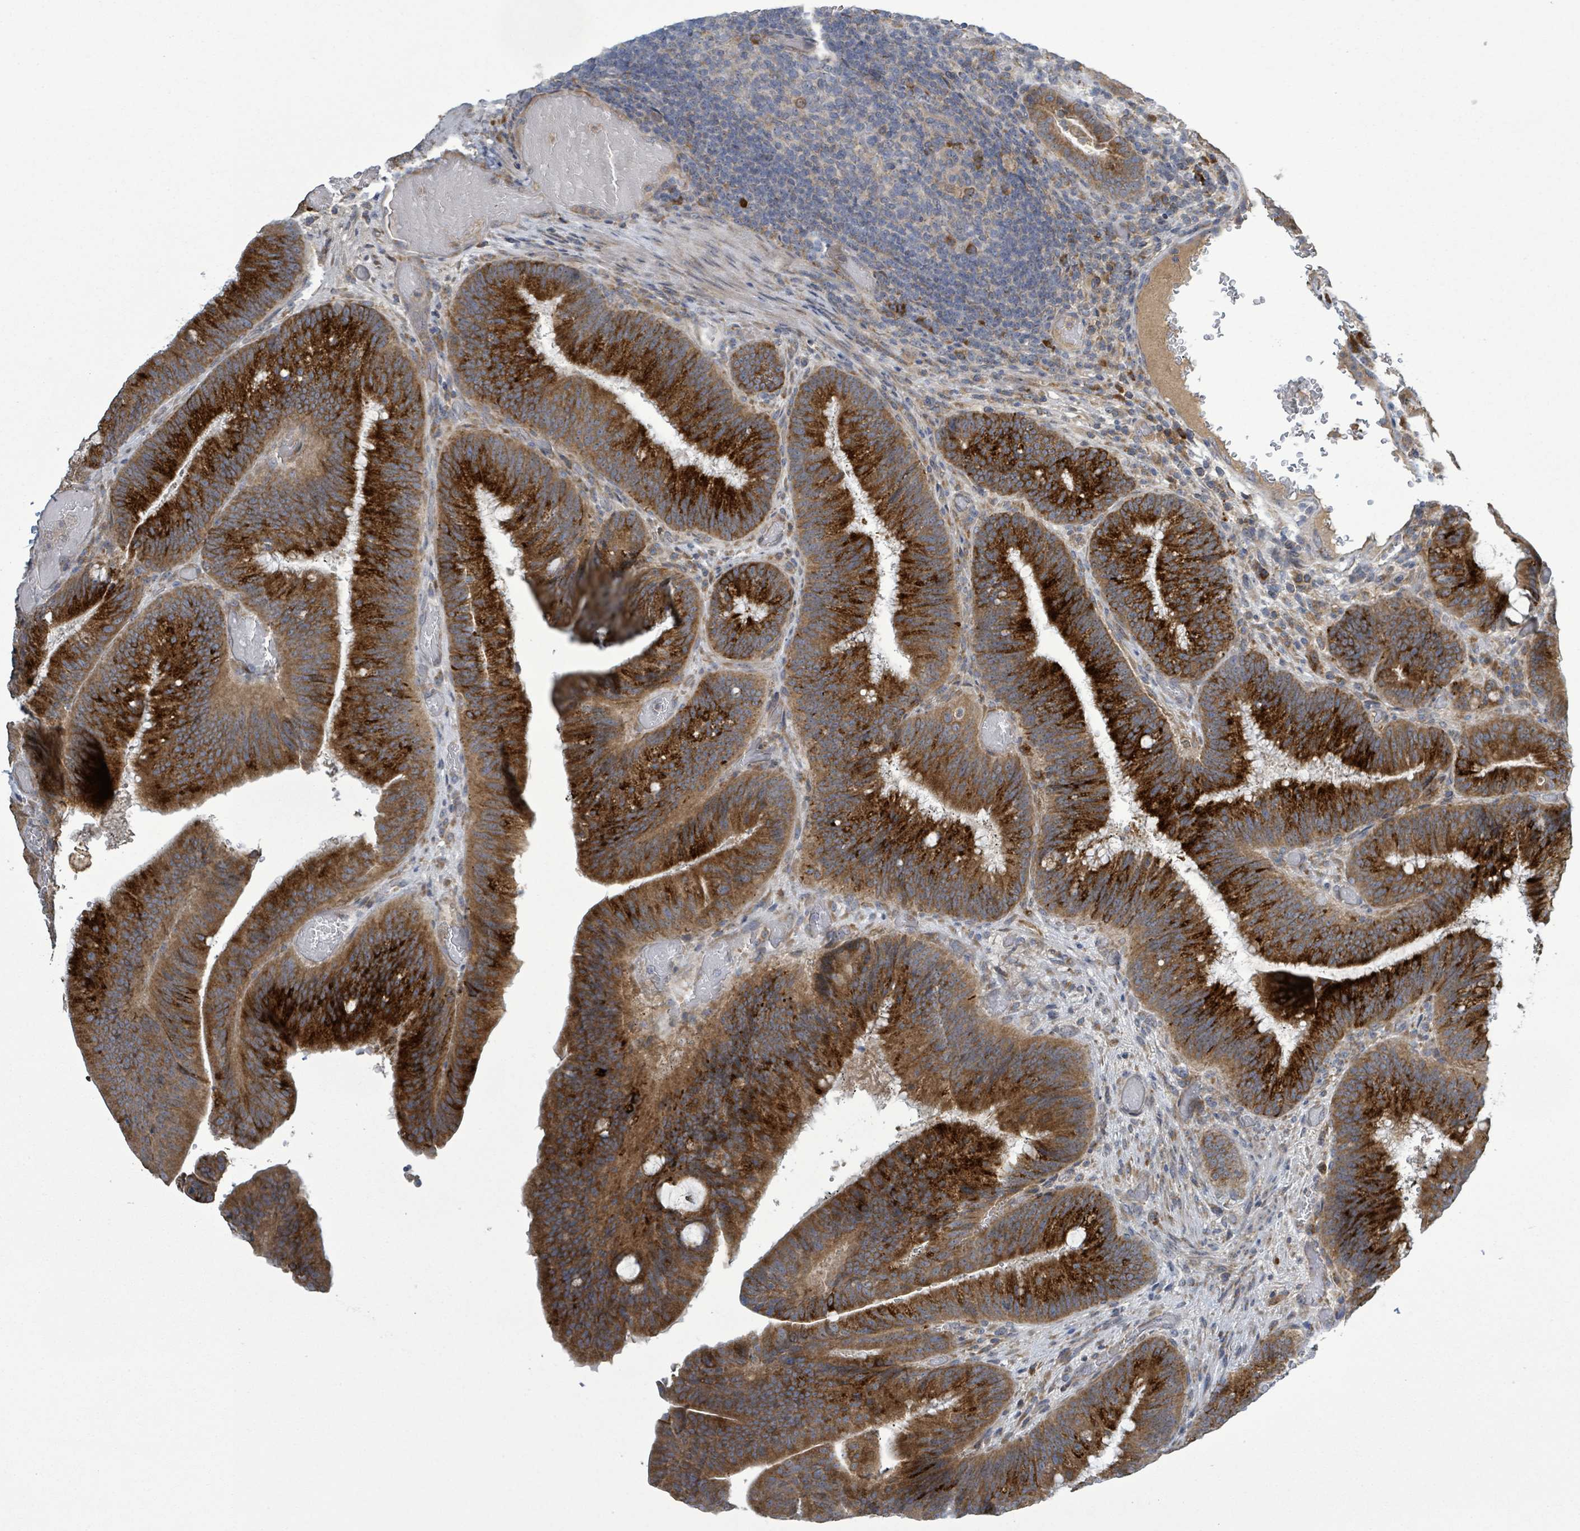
{"staining": {"intensity": "strong", "quantity": ">75%", "location": "cytoplasmic/membranous"}, "tissue": "colorectal cancer", "cell_type": "Tumor cells", "image_type": "cancer", "snomed": [{"axis": "morphology", "description": "Adenocarcinoma, NOS"}, {"axis": "topography", "description": "Colon"}], "caption": "A brown stain shows strong cytoplasmic/membranous positivity of a protein in colorectal adenocarcinoma tumor cells.", "gene": "ATP13A1", "patient": {"sex": "female", "age": 43}}